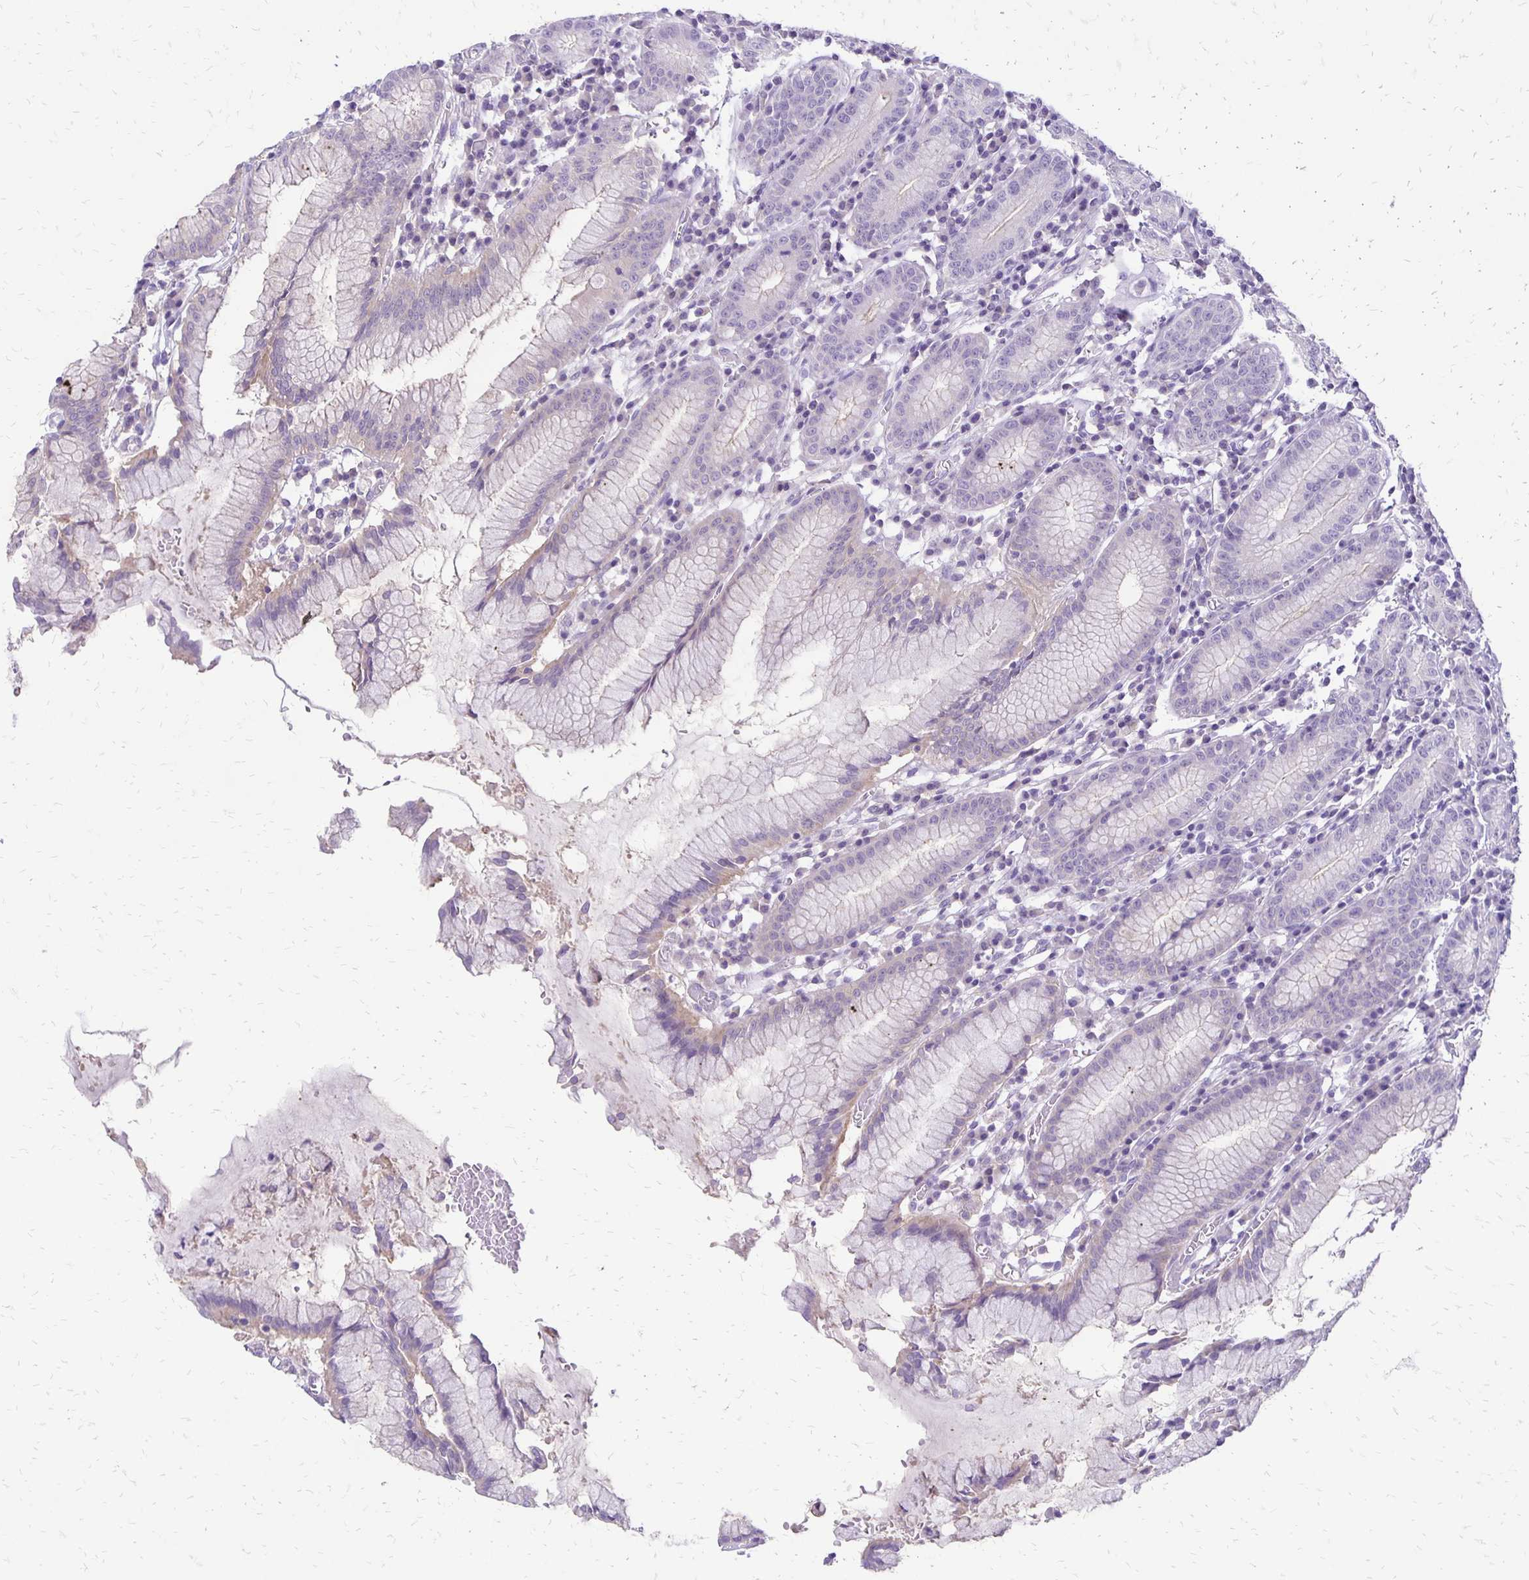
{"staining": {"intensity": "moderate", "quantity": "<25%", "location": "cytoplasmic/membranous"}, "tissue": "stomach", "cell_type": "Glandular cells", "image_type": "normal", "snomed": [{"axis": "morphology", "description": "Normal tissue, NOS"}, {"axis": "topography", "description": "Stomach"}], "caption": "Normal stomach reveals moderate cytoplasmic/membranous positivity in approximately <25% of glandular cells, visualized by immunohistochemistry. Nuclei are stained in blue.", "gene": "ANKRD45", "patient": {"sex": "male", "age": 55}}